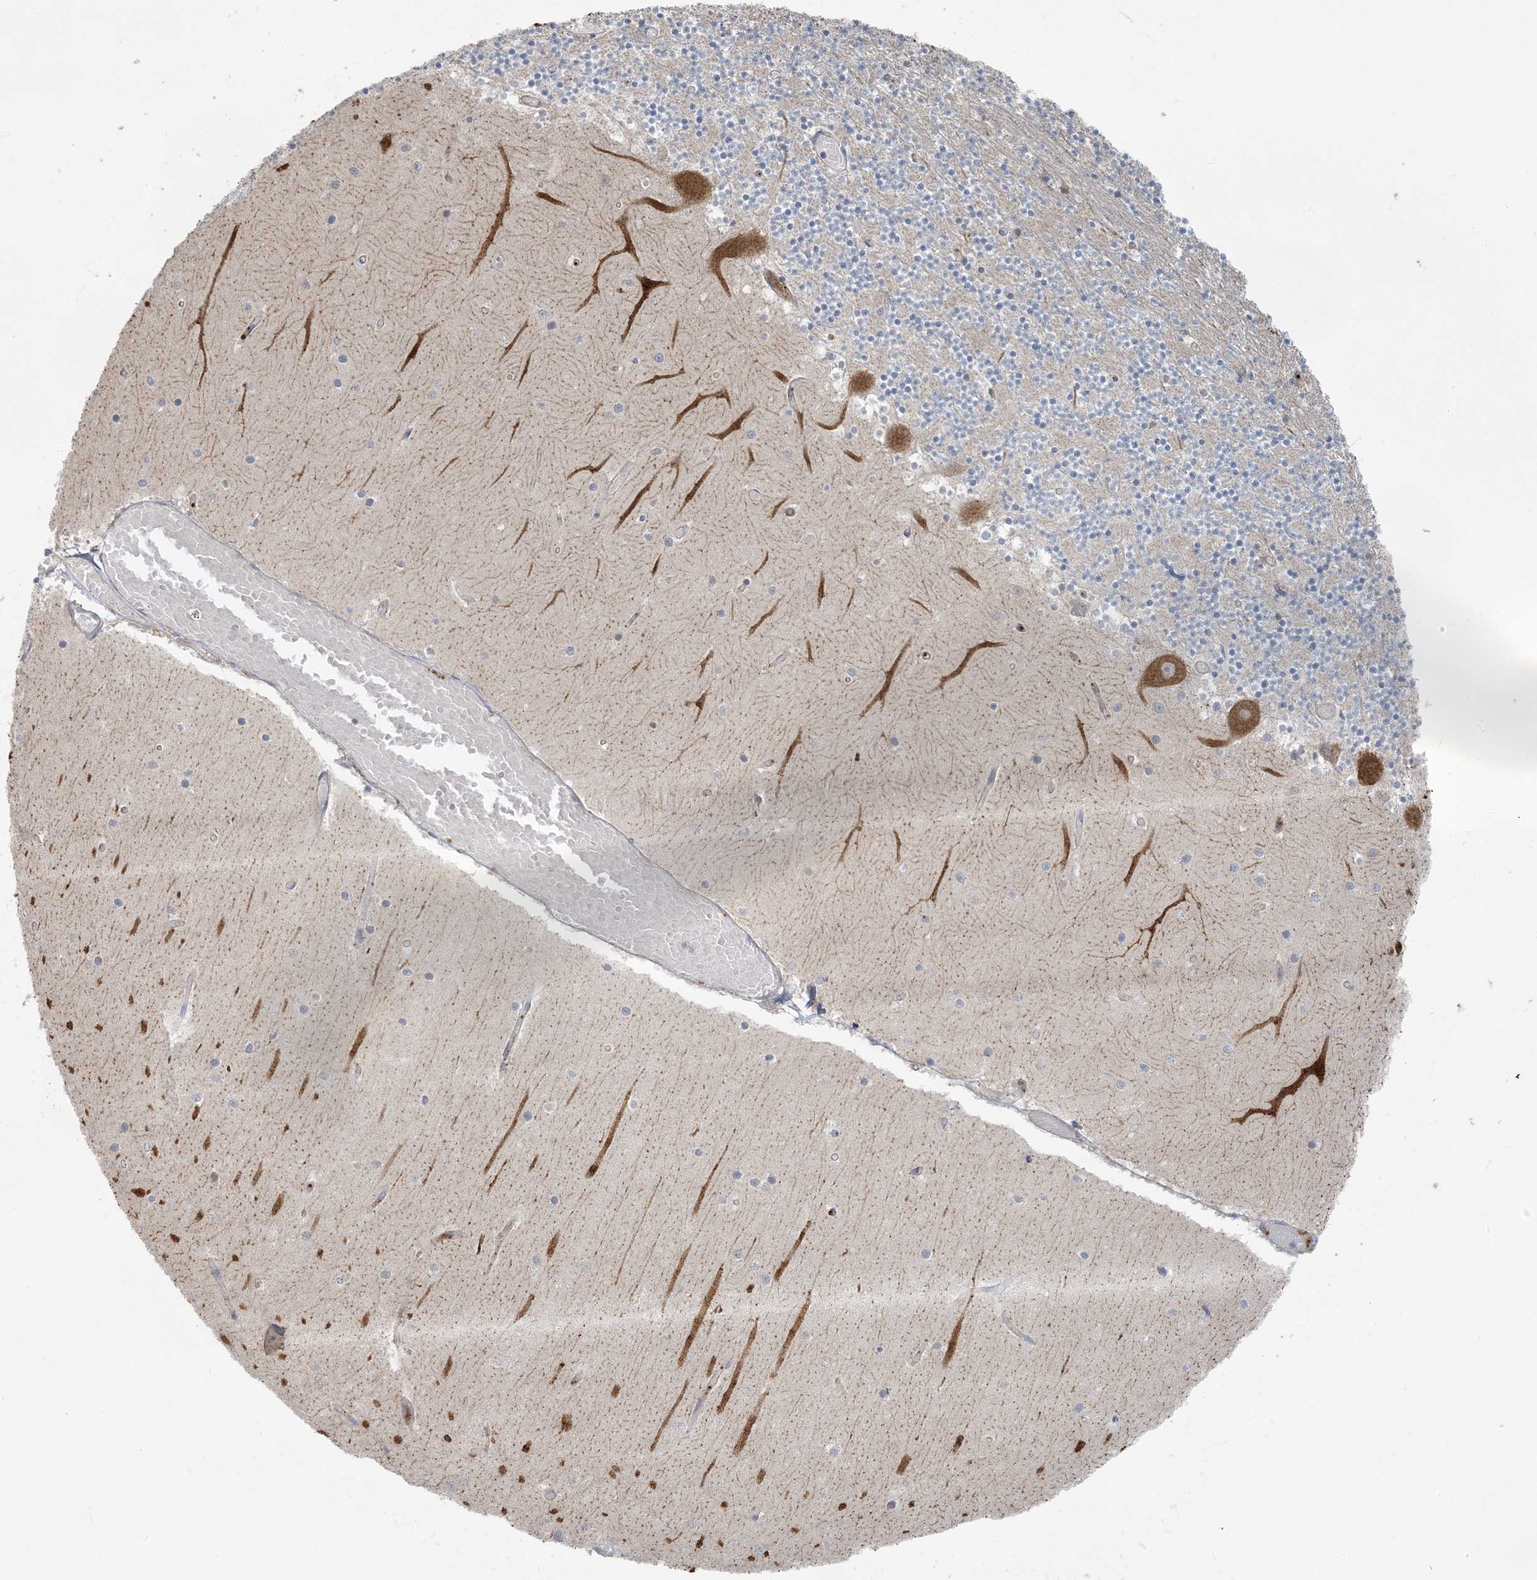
{"staining": {"intensity": "negative", "quantity": "none", "location": "none"}, "tissue": "cerebellum", "cell_type": "Cells in granular layer", "image_type": "normal", "snomed": [{"axis": "morphology", "description": "Normal tissue, NOS"}, {"axis": "topography", "description": "Cerebellum"}], "caption": "Immunohistochemistry micrograph of benign human cerebellum stained for a protein (brown), which displays no positivity in cells in granular layer.", "gene": "ZNF263", "patient": {"sex": "female", "age": 28}}